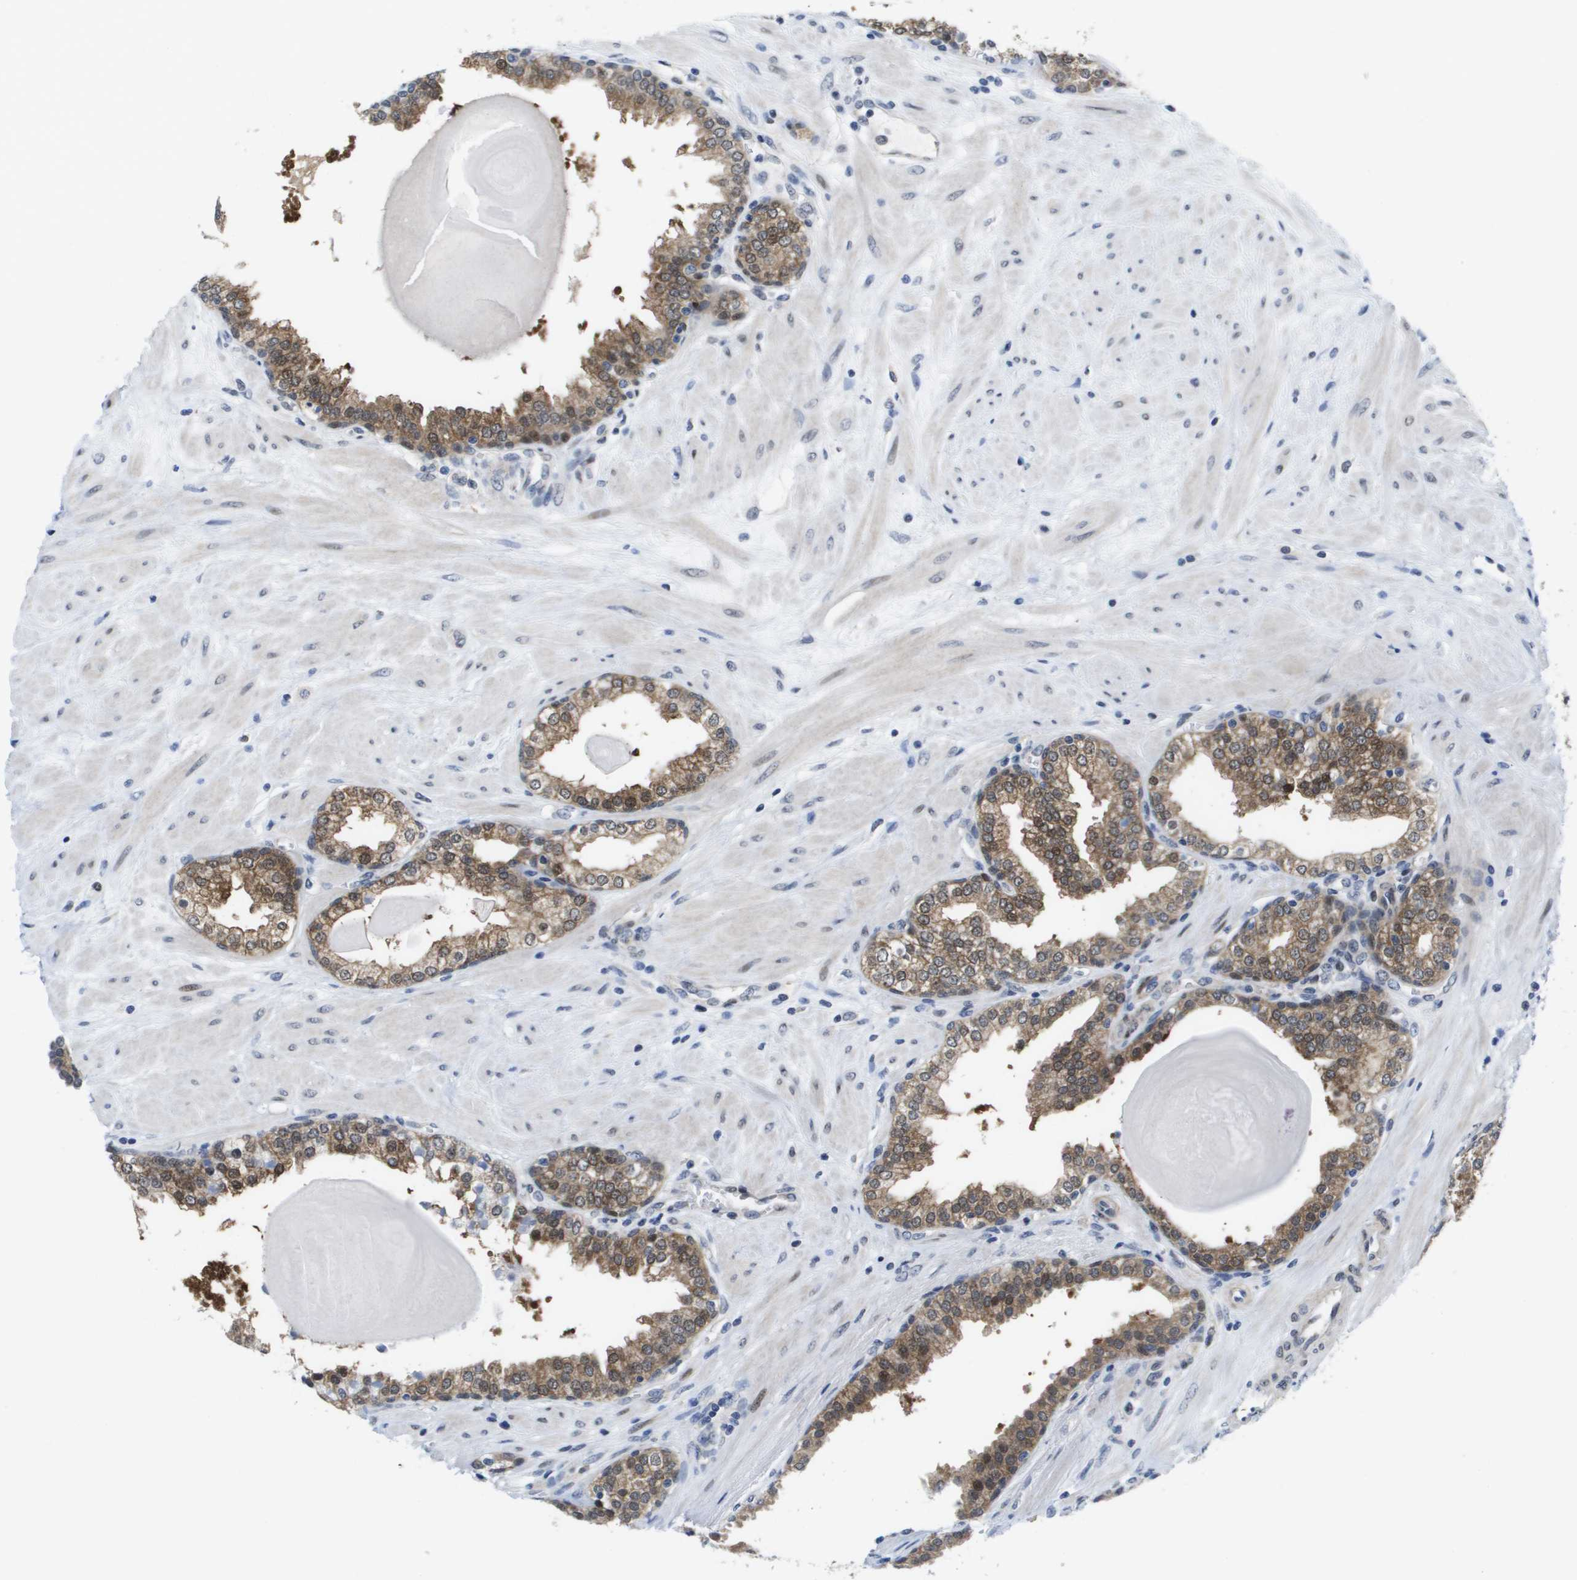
{"staining": {"intensity": "moderate", "quantity": ">75%", "location": "cytoplasmic/membranous,nuclear"}, "tissue": "prostate", "cell_type": "Glandular cells", "image_type": "normal", "snomed": [{"axis": "morphology", "description": "Normal tissue, NOS"}, {"axis": "topography", "description": "Prostate"}], "caption": "Brown immunohistochemical staining in unremarkable prostate reveals moderate cytoplasmic/membranous,nuclear expression in approximately >75% of glandular cells. (DAB (3,3'-diaminobenzidine) = brown stain, brightfield microscopy at high magnification).", "gene": "FKBP4", "patient": {"sex": "male", "age": 51}}